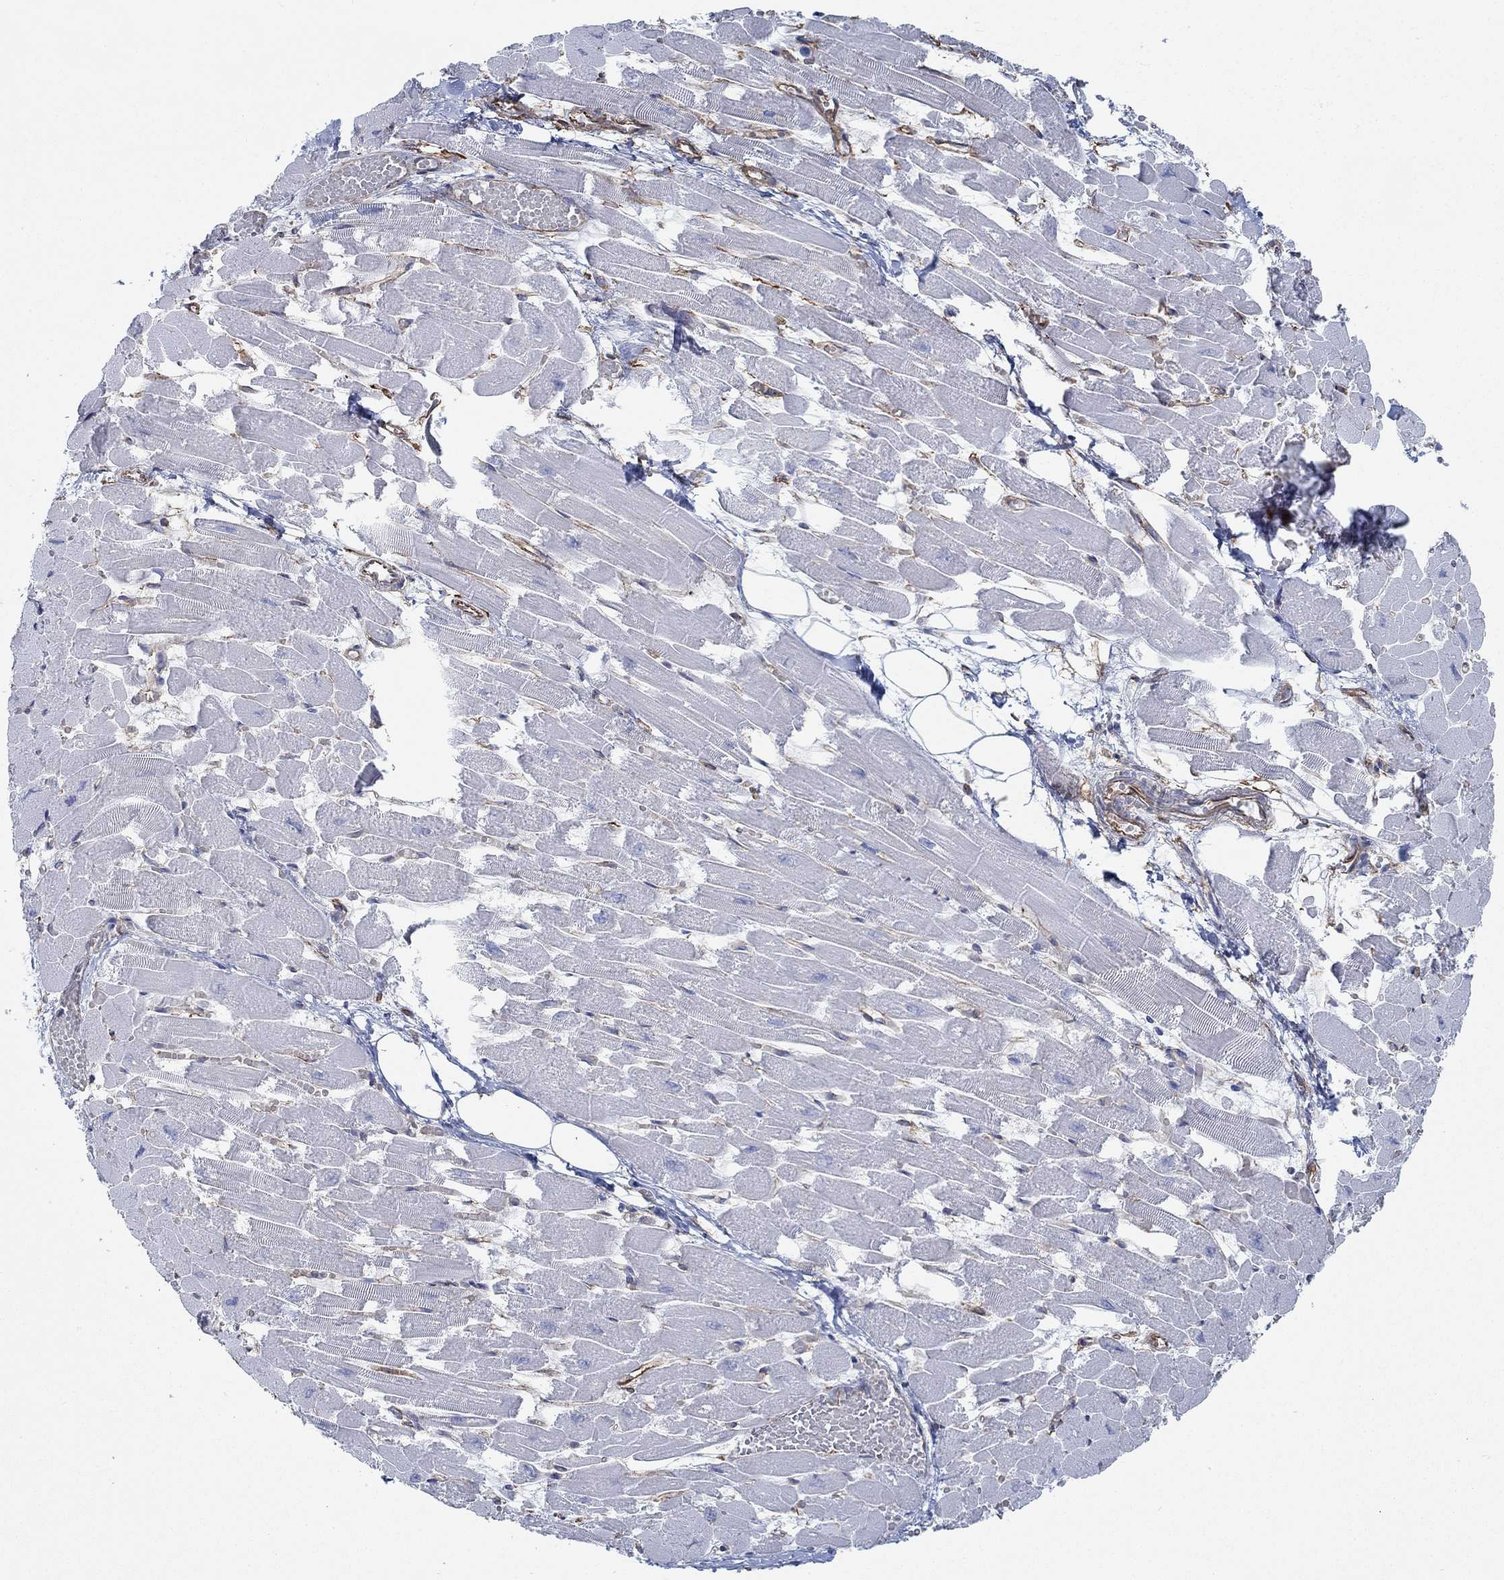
{"staining": {"intensity": "negative", "quantity": "none", "location": "none"}, "tissue": "heart muscle", "cell_type": "Cardiomyocytes", "image_type": "normal", "snomed": [{"axis": "morphology", "description": "Normal tissue, NOS"}, {"axis": "topography", "description": "Heart"}], "caption": "High power microscopy micrograph of an IHC image of benign heart muscle, revealing no significant positivity in cardiomyocytes. (Immunohistochemistry, brightfield microscopy, high magnification).", "gene": "STC2", "patient": {"sex": "female", "age": 52}}